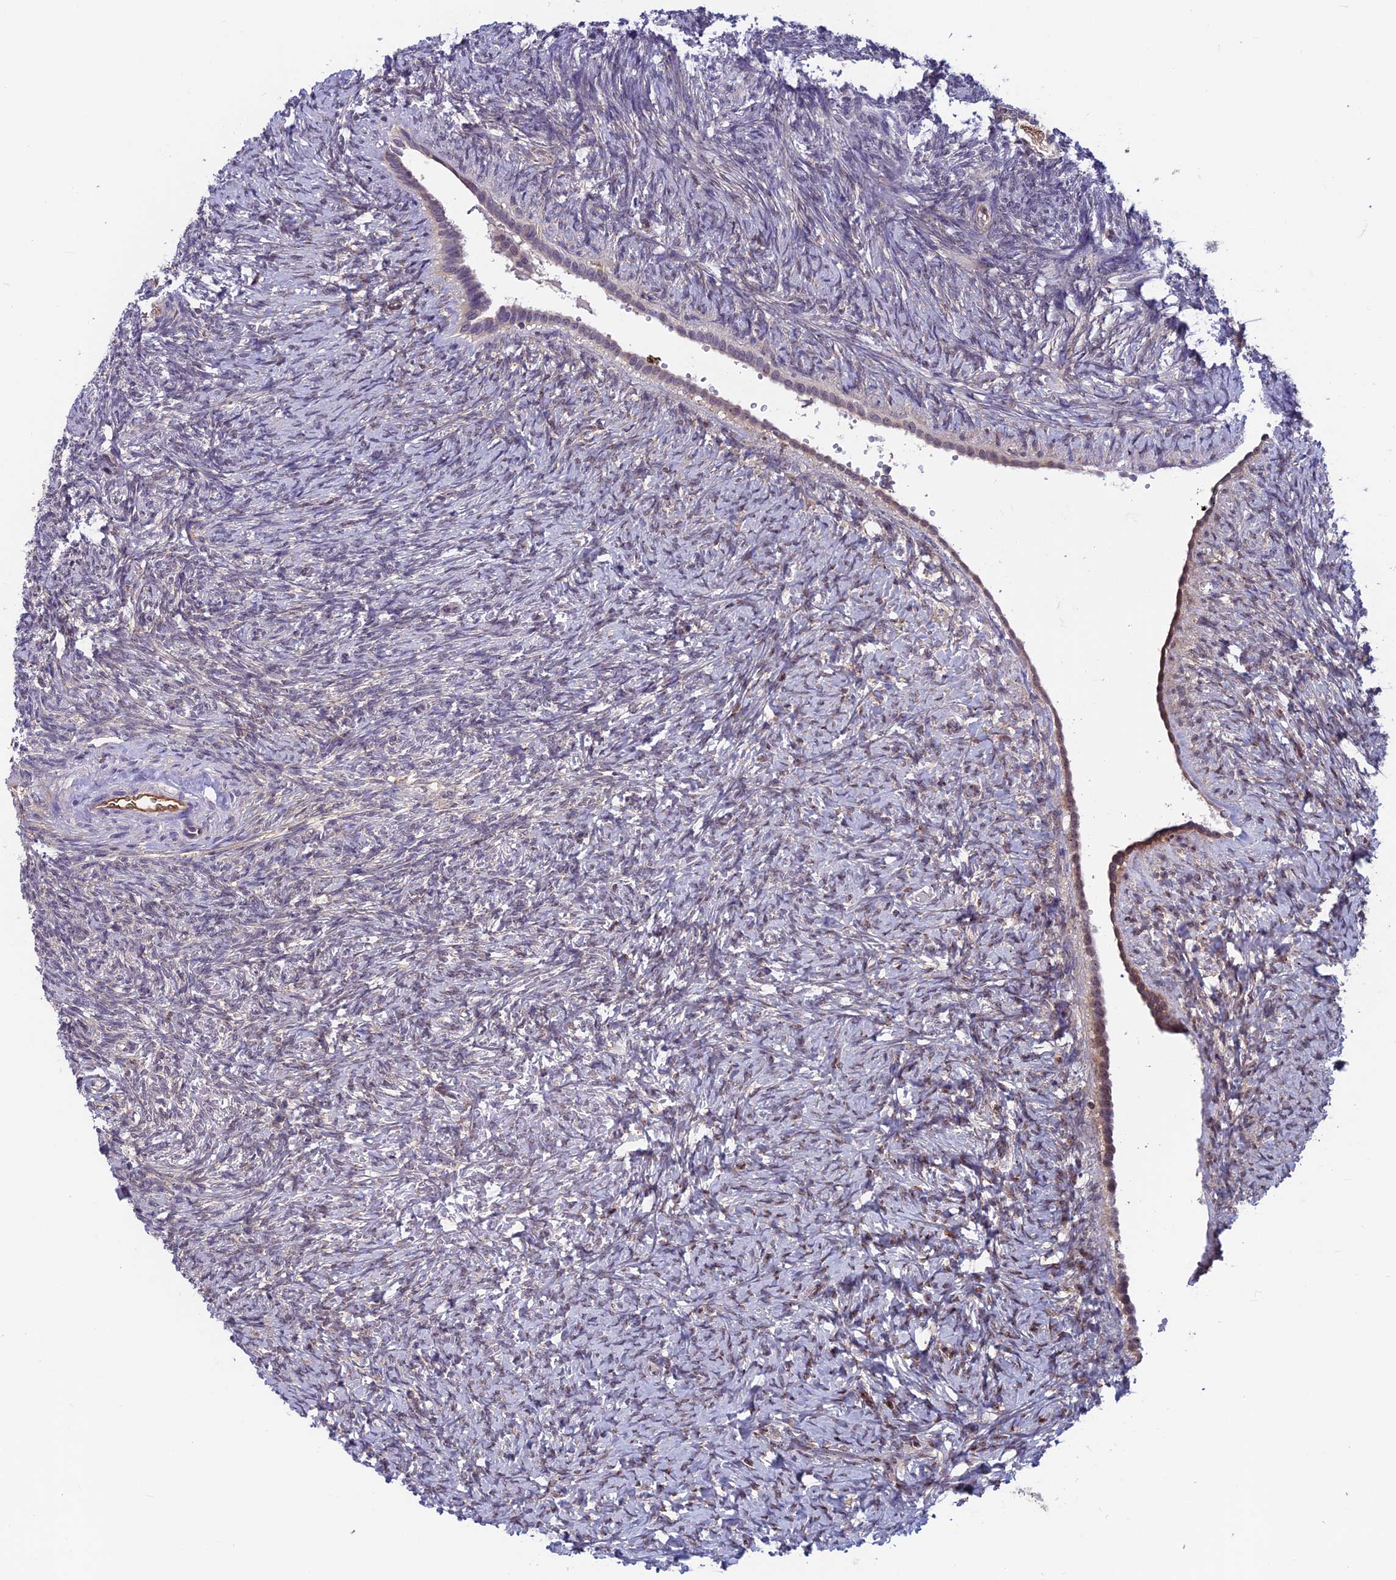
{"staining": {"intensity": "negative", "quantity": "none", "location": "none"}, "tissue": "ovary", "cell_type": "Ovarian stroma cells", "image_type": "normal", "snomed": [{"axis": "morphology", "description": "Normal tissue, NOS"}, {"axis": "topography", "description": "Ovary"}], "caption": "Ovarian stroma cells show no significant protein positivity in normal ovary. (Immunohistochemistry (ihc), brightfield microscopy, high magnification).", "gene": "MAST2", "patient": {"sex": "female", "age": 41}}